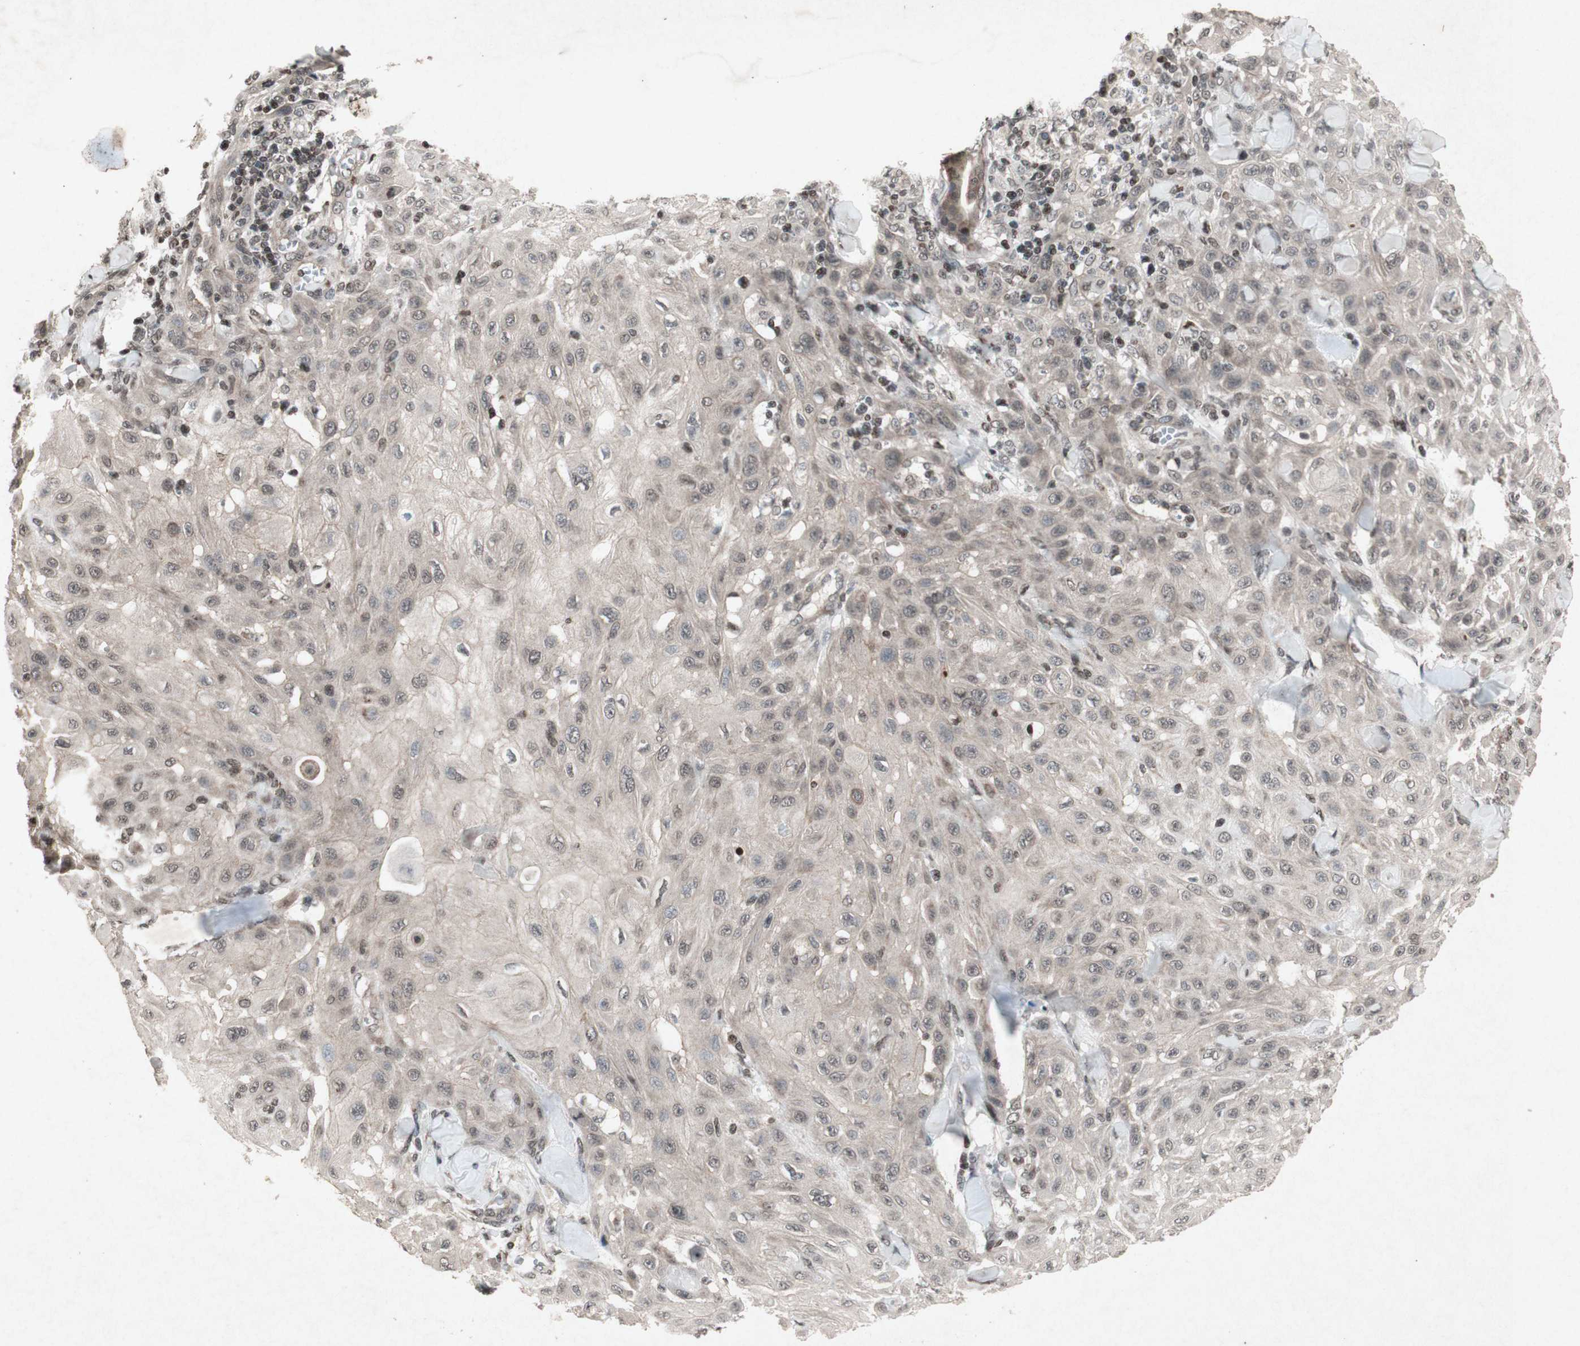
{"staining": {"intensity": "weak", "quantity": ">75%", "location": "cytoplasmic/membranous"}, "tissue": "skin cancer", "cell_type": "Tumor cells", "image_type": "cancer", "snomed": [{"axis": "morphology", "description": "Squamous cell carcinoma, NOS"}, {"axis": "topography", "description": "Skin"}], "caption": "Immunohistochemistry (IHC) of human skin squamous cell carcinoma displays low levels of weak cytoplasmic/membranous expression in approximately >75% of tumor cells. (DAB (3,3'-diaminobenzidine) = brown stain, brightfield microscopy at high magnification).", "gene": "PLXNA1", "patient": {"sex": "male", "age": 24}}